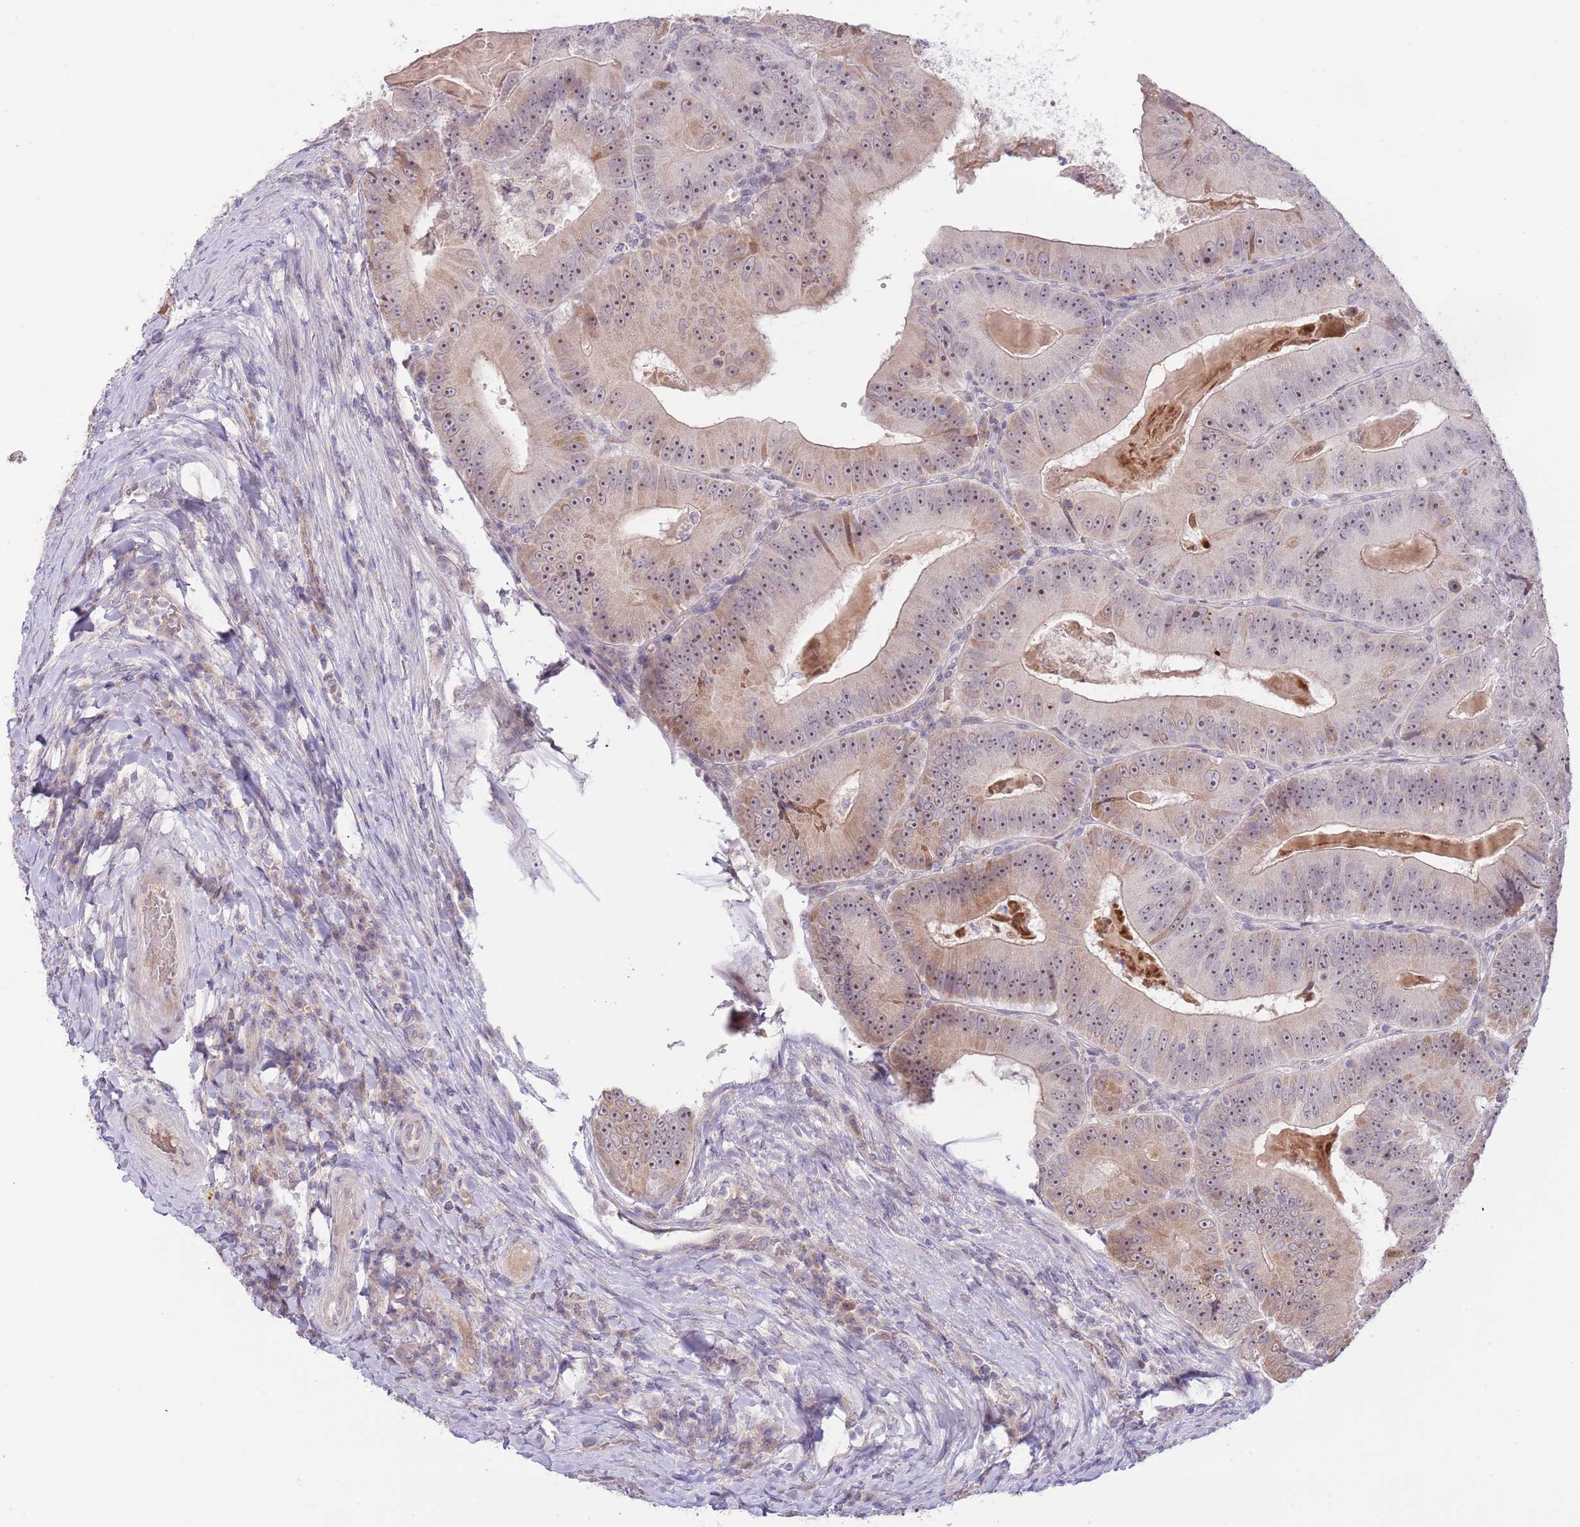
{"staining": {"intensity": "moderate", "quantity": "25%-75%", "location": "cytoplasmic/membranous,nuclear"}, "tissue": "colorectal cancer", "cell_type": "Tumor cells", "image_type": "cancer", "snomed": [{"axis": "morphology", "description": "Adenocarcinoma, NOS"}, {"axis": "topography", "description": "Colon"}], "caption": "Colorectal adenocarcinoma was stained to show a protein in brown. There is medium levels of moderate cytoplasmic/membranous and nuclear staining in approximately 25%-75% of tumor cells.", "gene": "AP1S2", "patient": {"sex": "female", "age": 86}}